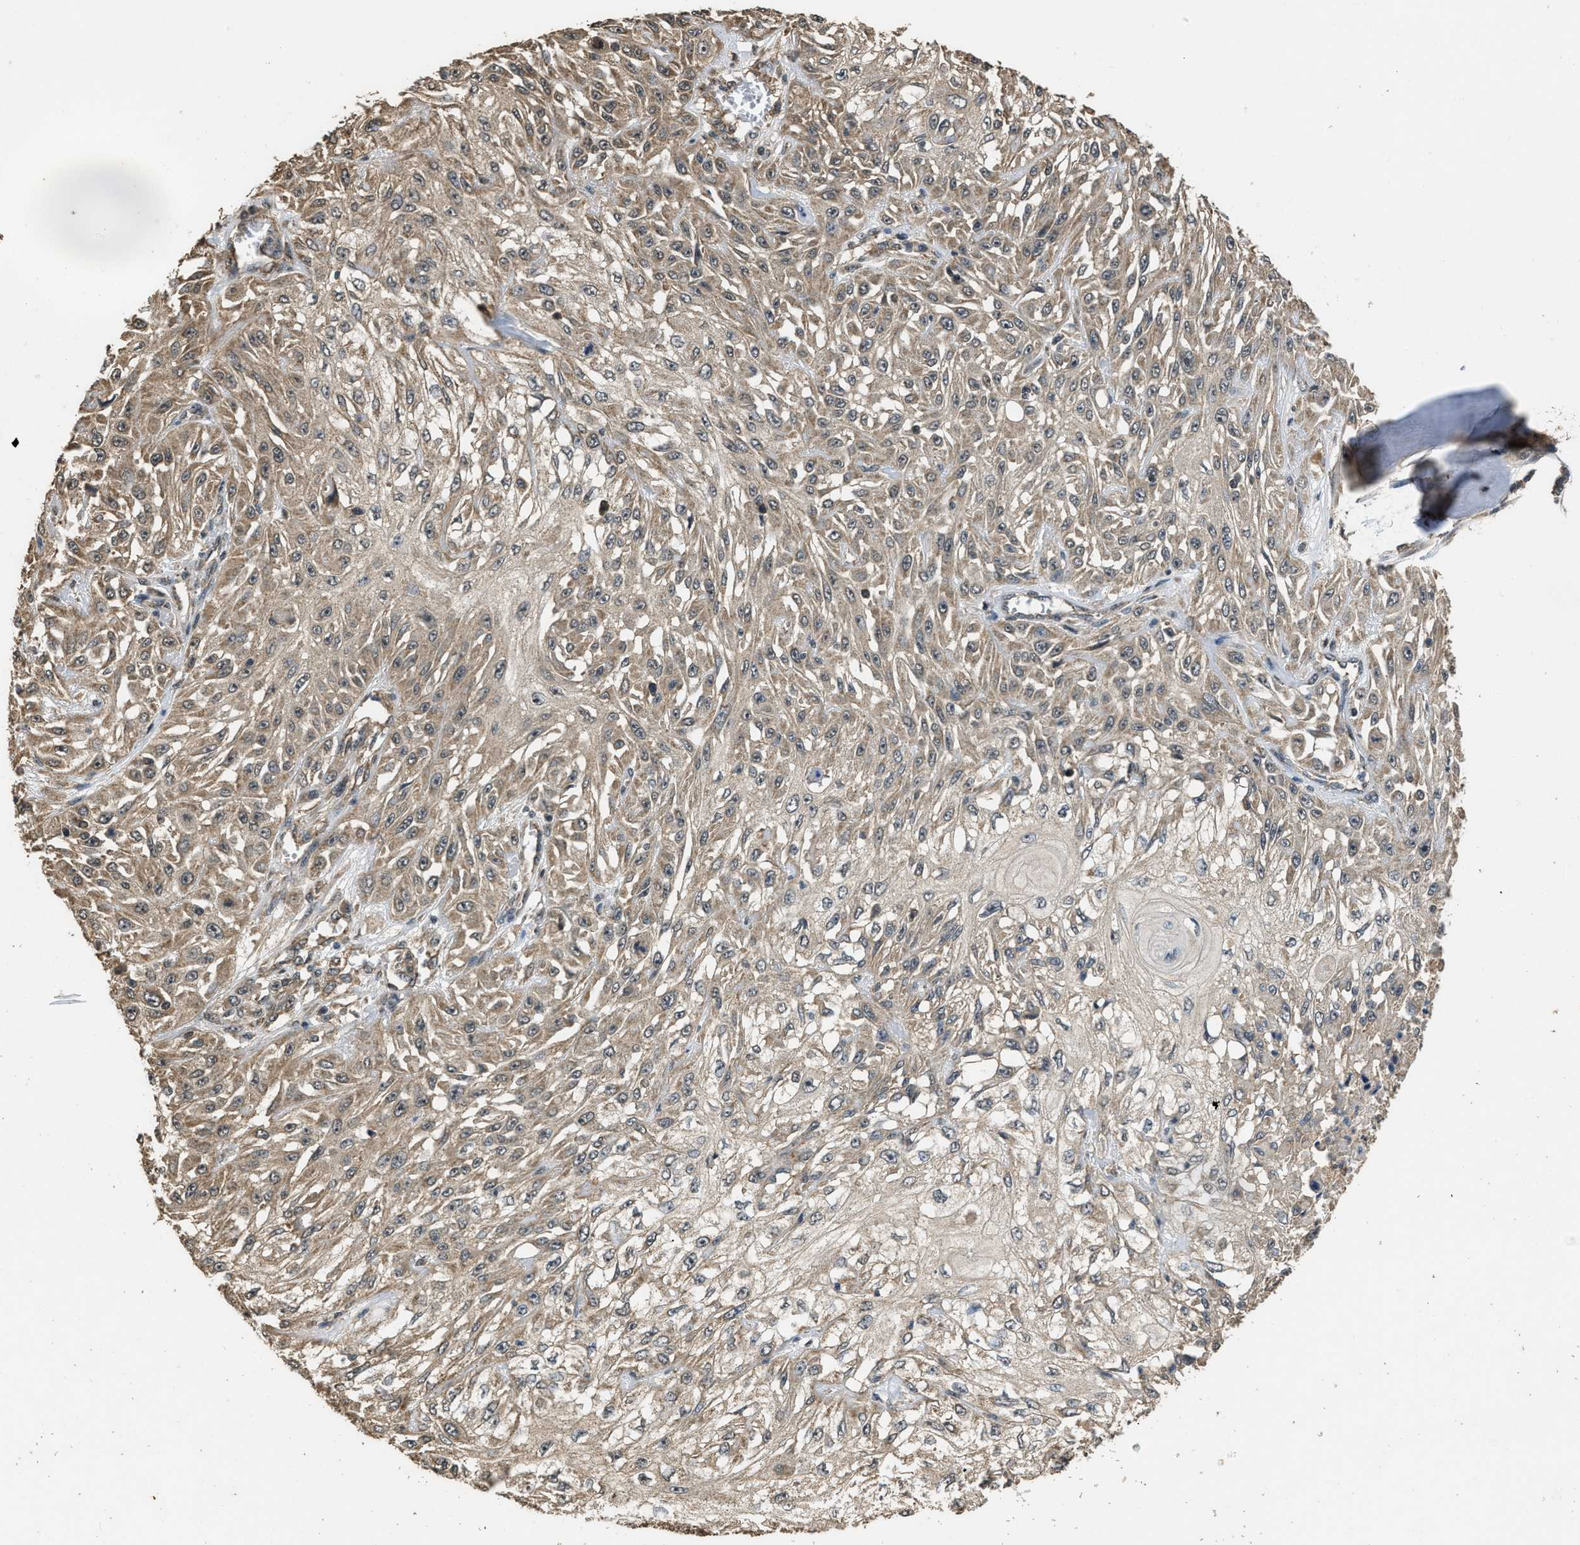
{"staining": {"intensity": "weak", "quantity": ">75%", "location": "cytoplasmic/membranous"}, "tissue": "skin cancer", "cell_type": "Tumor cells", "image_type": "cancer", "snomed": [{"axis": "morphology", "description": "Squamous cell carcinoma, NOS"}, {"axis": "morphology", "description": "Squamous cell carcinoma, metastatic, NOS"}, {"axis": "topography", "description": "Skin"}, {"axis": "topography", "description": "Lymph node"}], "caption": "A micrograph showing weak cytoplasmic/membranous expression in approximately >75% of tumor cells in skin metastatic squamous cell carcinoma, as visualized by brown immunohistochemical staining.", "gene": "DENND6B", "patient": {"sex": "male", "age": 75}}